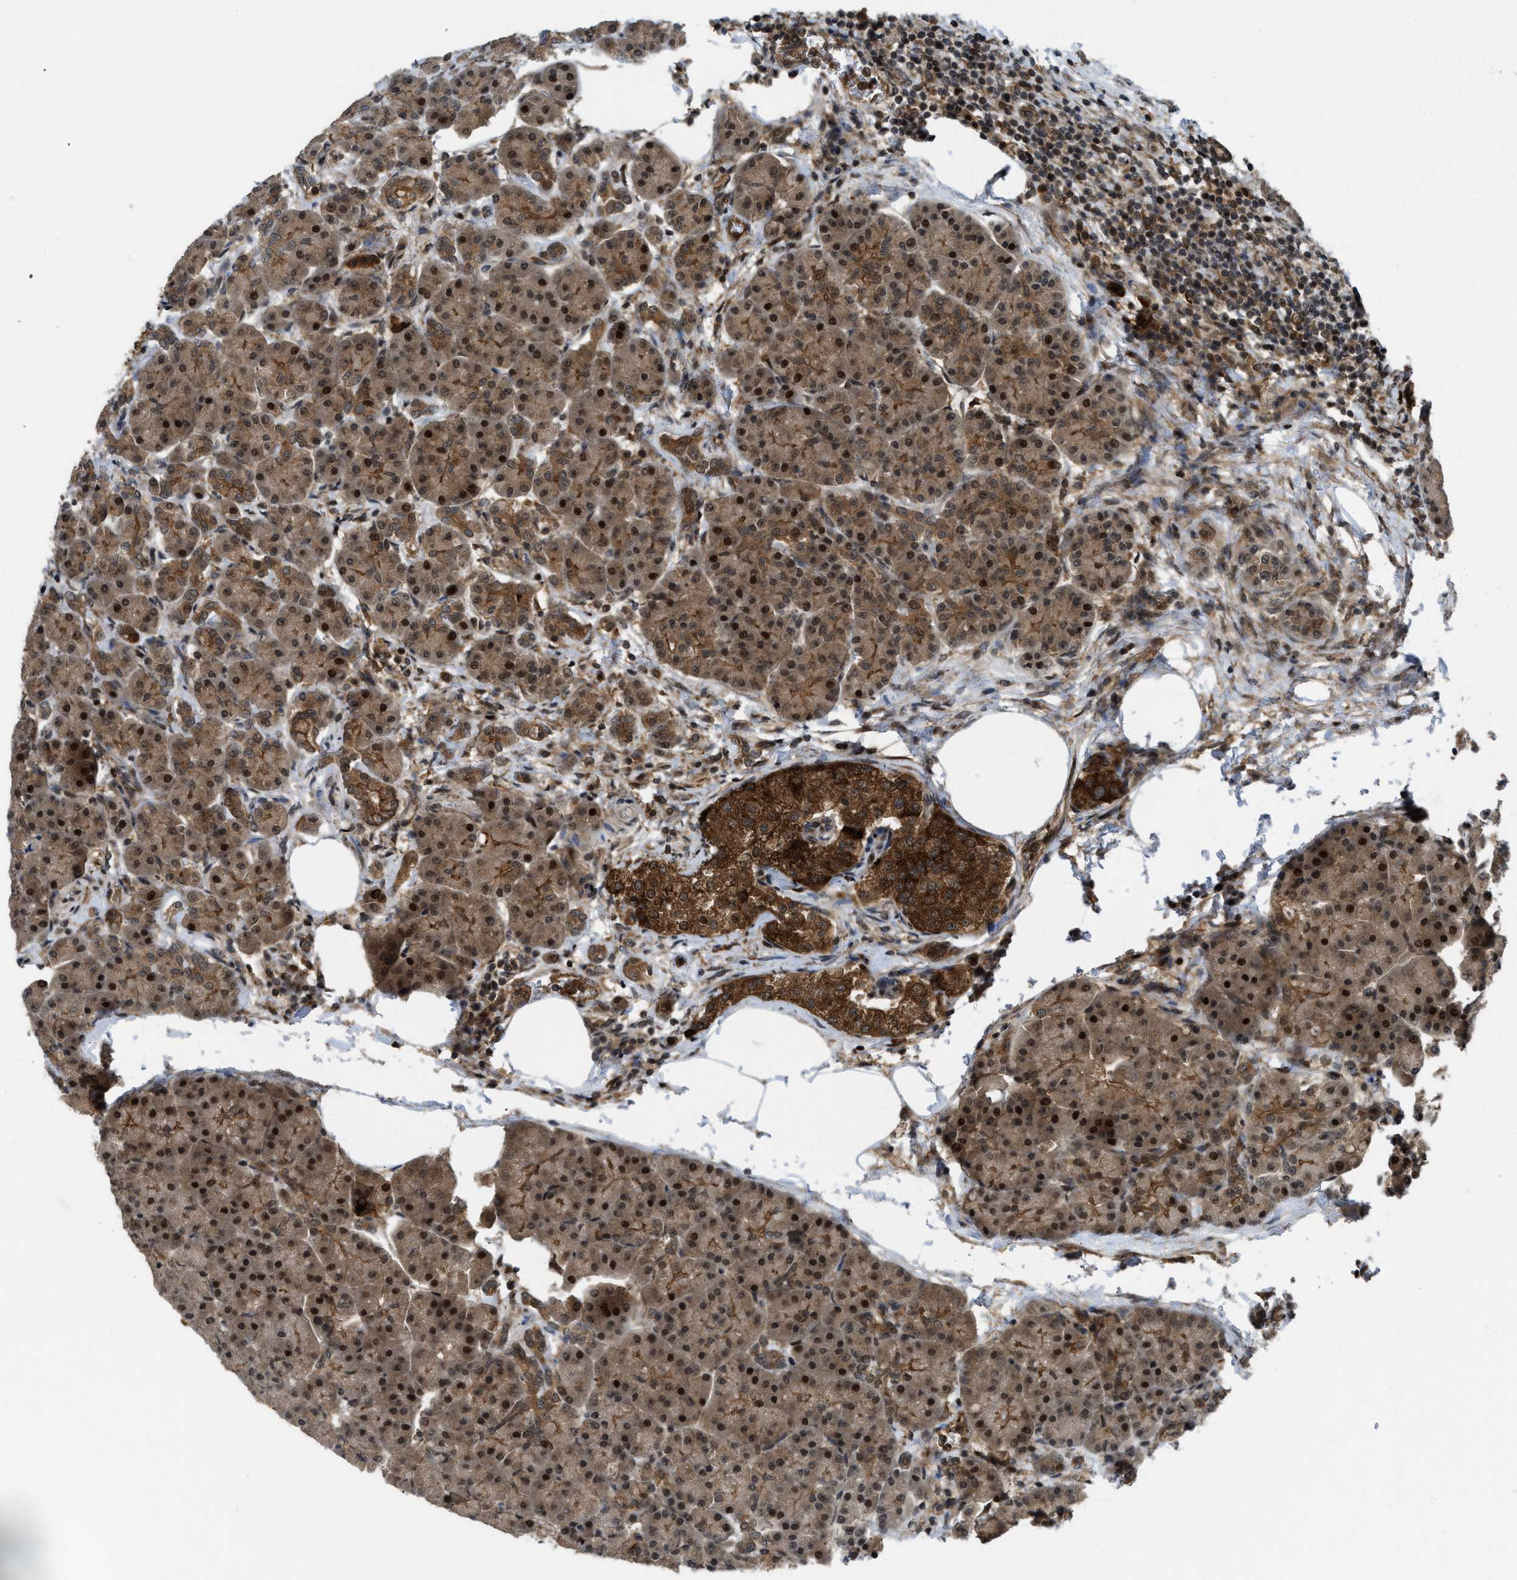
{"staining": {"intensity": "strong", "quantity": ">75%", "location": "cytoplasmic/membranous,nuclear"}, "tissue": "pancreas", "cell_type": "Exocrine glandular cells", "image_type": "normal", "snomed": [{"axis": "morphology", "description": "Normal tissue, NOS"}, {"axis": "topography", "description": "Pancreas"}], "caption": "Immunohistochemical staining of unremarkable human pancreas reveals strong cytoplasmic/membranous,nuclear protein positivity in about >75% of exocrine glandular cells.", "gene": "DNAJC28", "patient": {"sex": "female", "age": 70}}